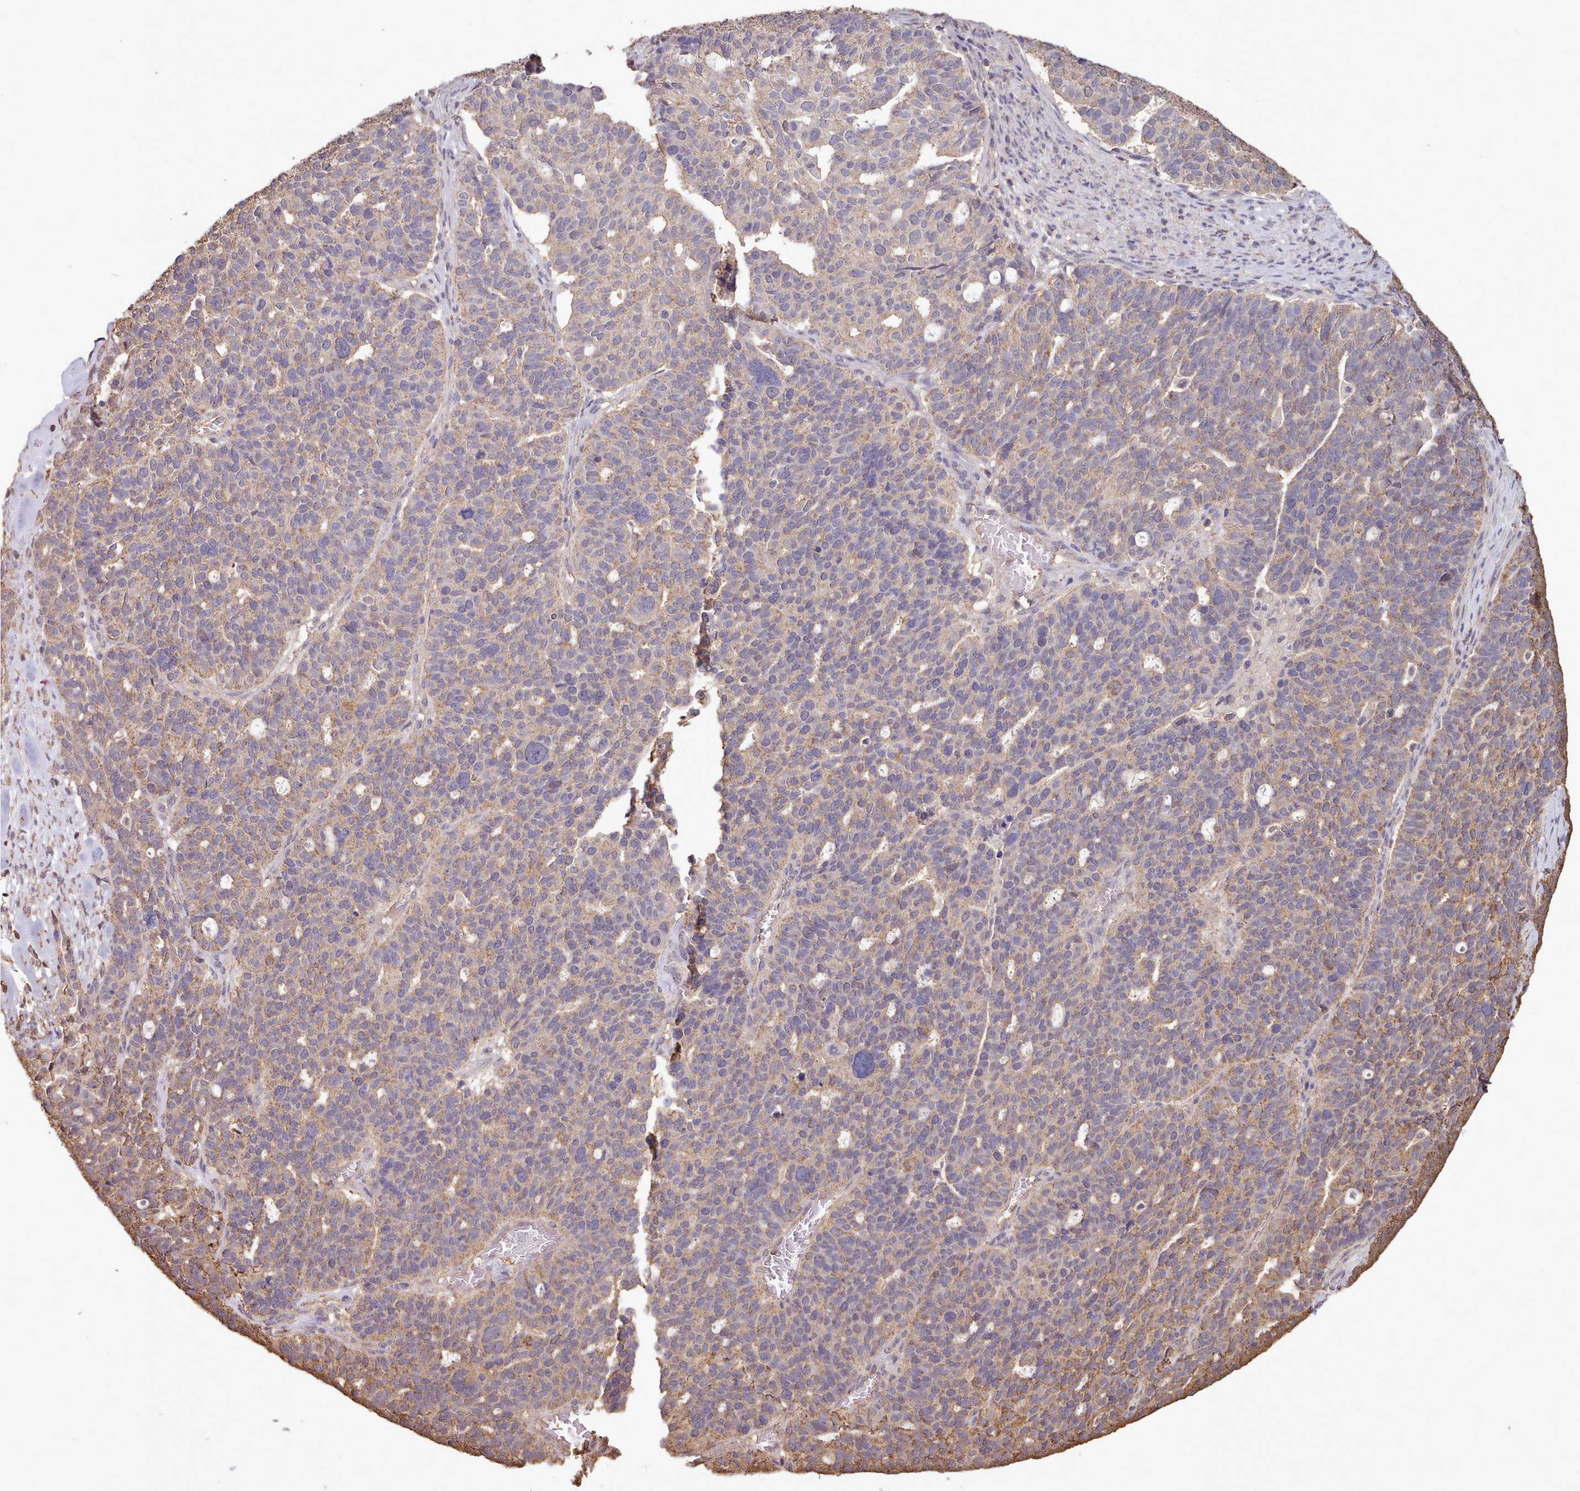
{"staining": {"intensity": "weak", "quantity": "25%-75%", "location": "cytoplasmic/membranous"}, "tissue": "ovarian cancer", "cell_type": "Tumor cells", "image_type": "cancer", "snomed": [{"axis": "morphology", "description": "Cystadenocarcinoma, serous, NOS"}, {"axis": "topography", "description": "Ovary"}], "caption": "IHC of serous cystadenocarcinoma (ovarian) displays low levels of weak cytoplasmic/membranous expression in about 25%-75% of tumor cells.", "gene": "METRN", "patient": {"sex": "female", "age": 59}}